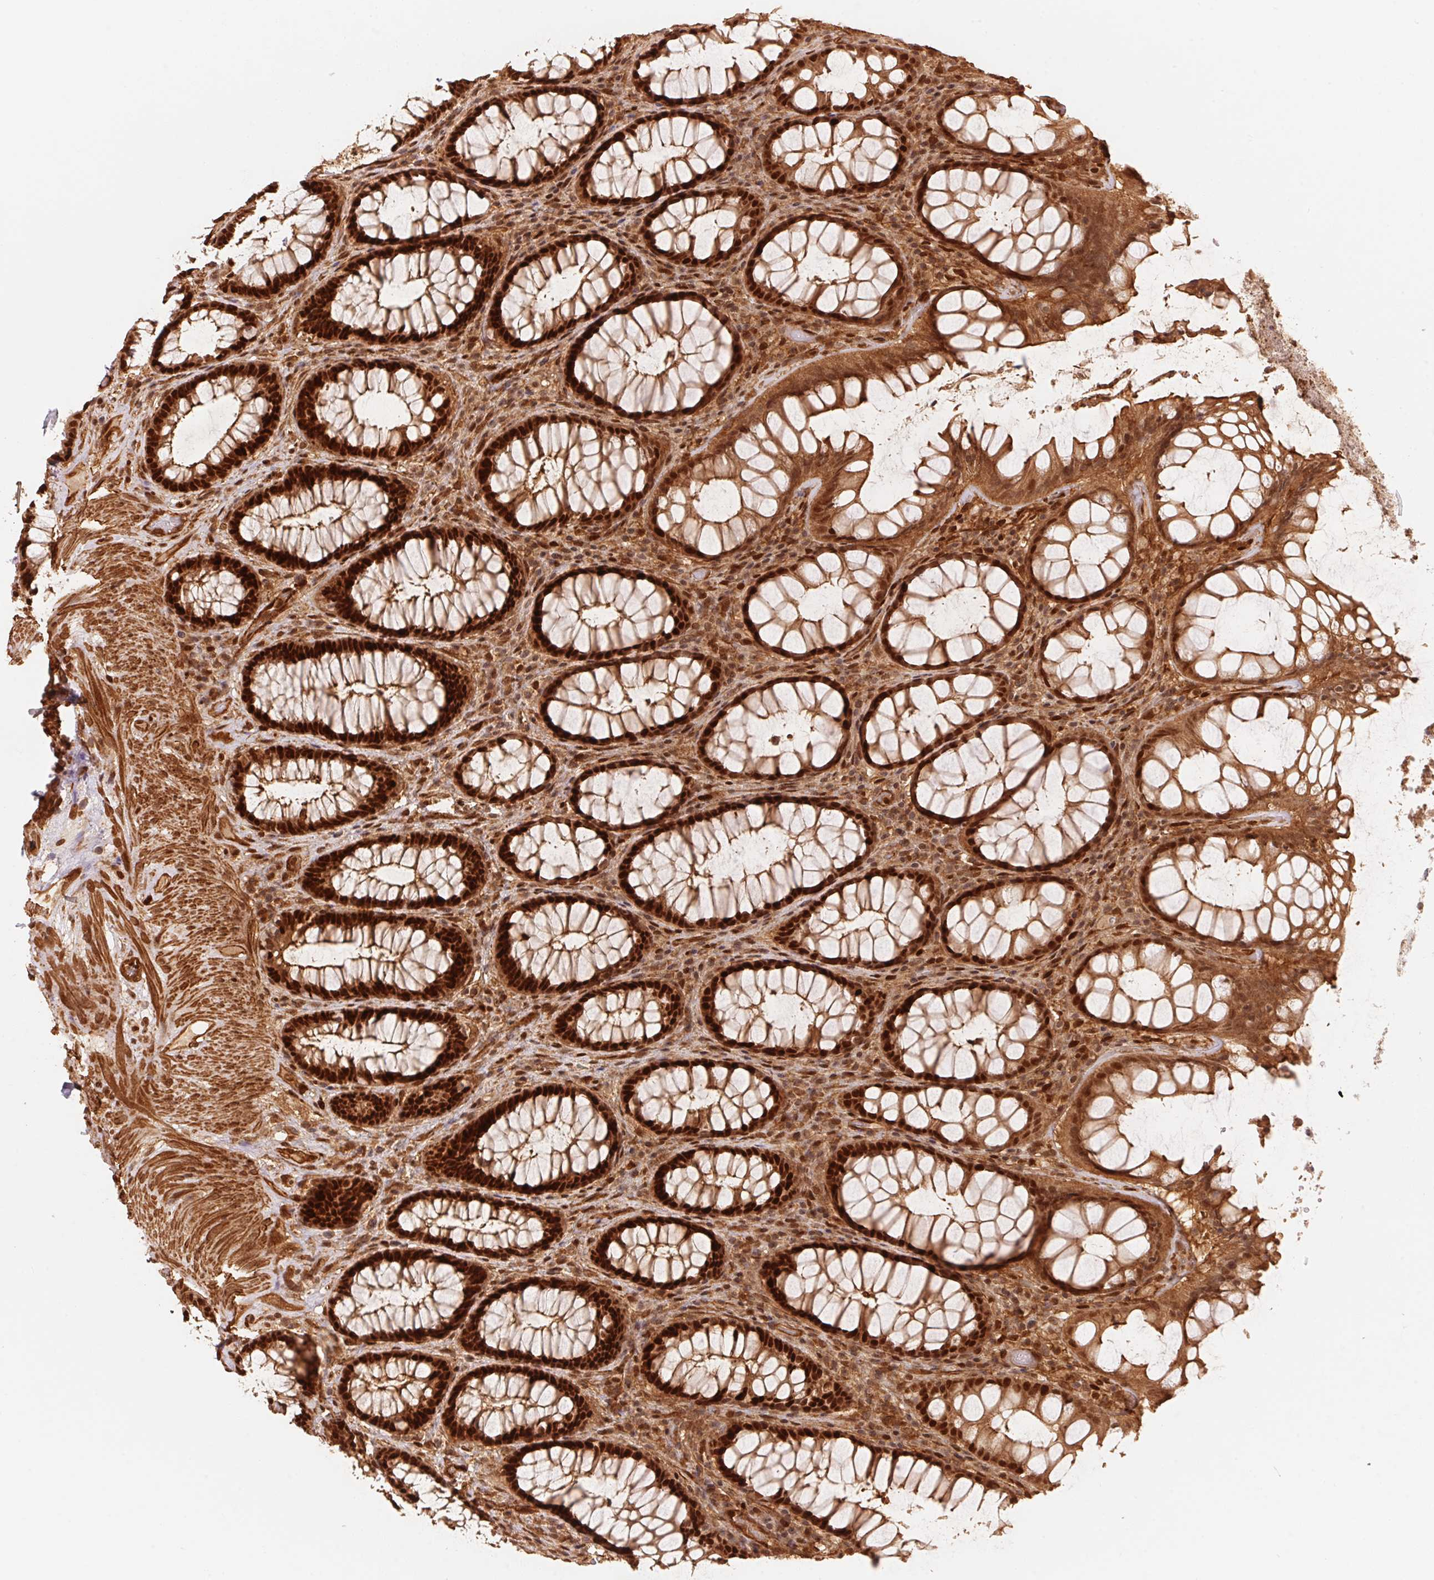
{"staining": {"intensity": "strong", "quantity": ">75%", "location": "cytoplasmic/membranous,nuclear"}, "tissue": "rectum", "cell_type": "Glandular cells", "image_type": "normal", "snomed": [{"axis": "morphology", "description": "Normal tissue, NOS"}, {"axis": "topography", "description": "Rectum"}], "caption": "Normal rectum was stained to show a protein in brown. There is high levels of strong cytoplasmic/membranous,nuclear expression in about >75% of glandular cells. Using DAB (brown) and hematoxylin (blue) stains, captured at high magnification using brightfield microscopy.", "gene": "TNIP2", "patient": {"sex": "male", "age": 72}}